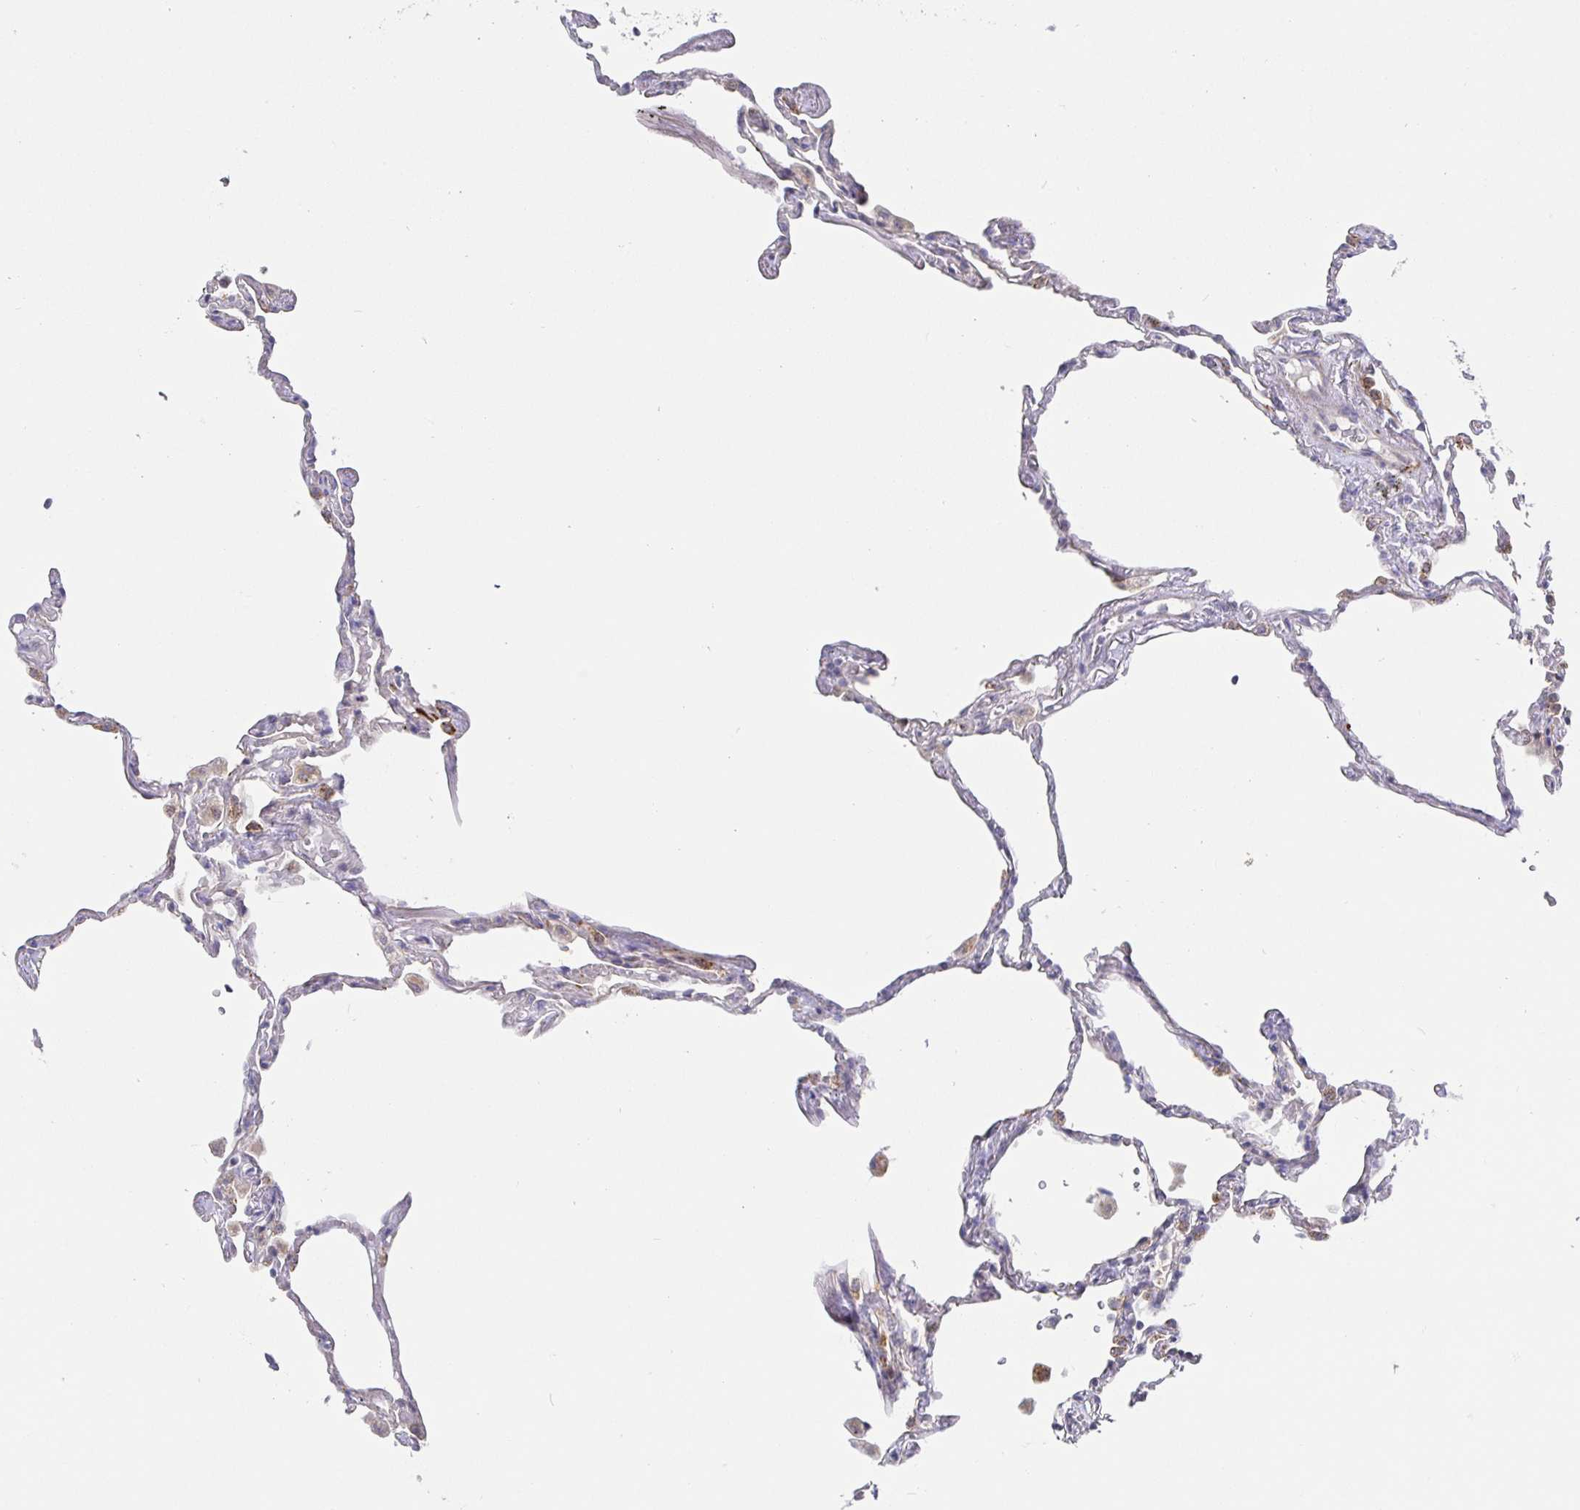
{"staining": {"intensity": "negative", "quantity": "none", "location": "none"}, "tissue": "lung", "cell_type": "Alveolar cells", "image_type": "normal", "snomed": [{"axis": "morphology", "description": "Normal tissue, NOS"}, {"axis": "topography", "description": "Lung"}], "caption": "The image demonstrates no staining of alveolar cells in benign lung.", "gene": "CIT", "patient": {"sex": "female", "age": 67}}